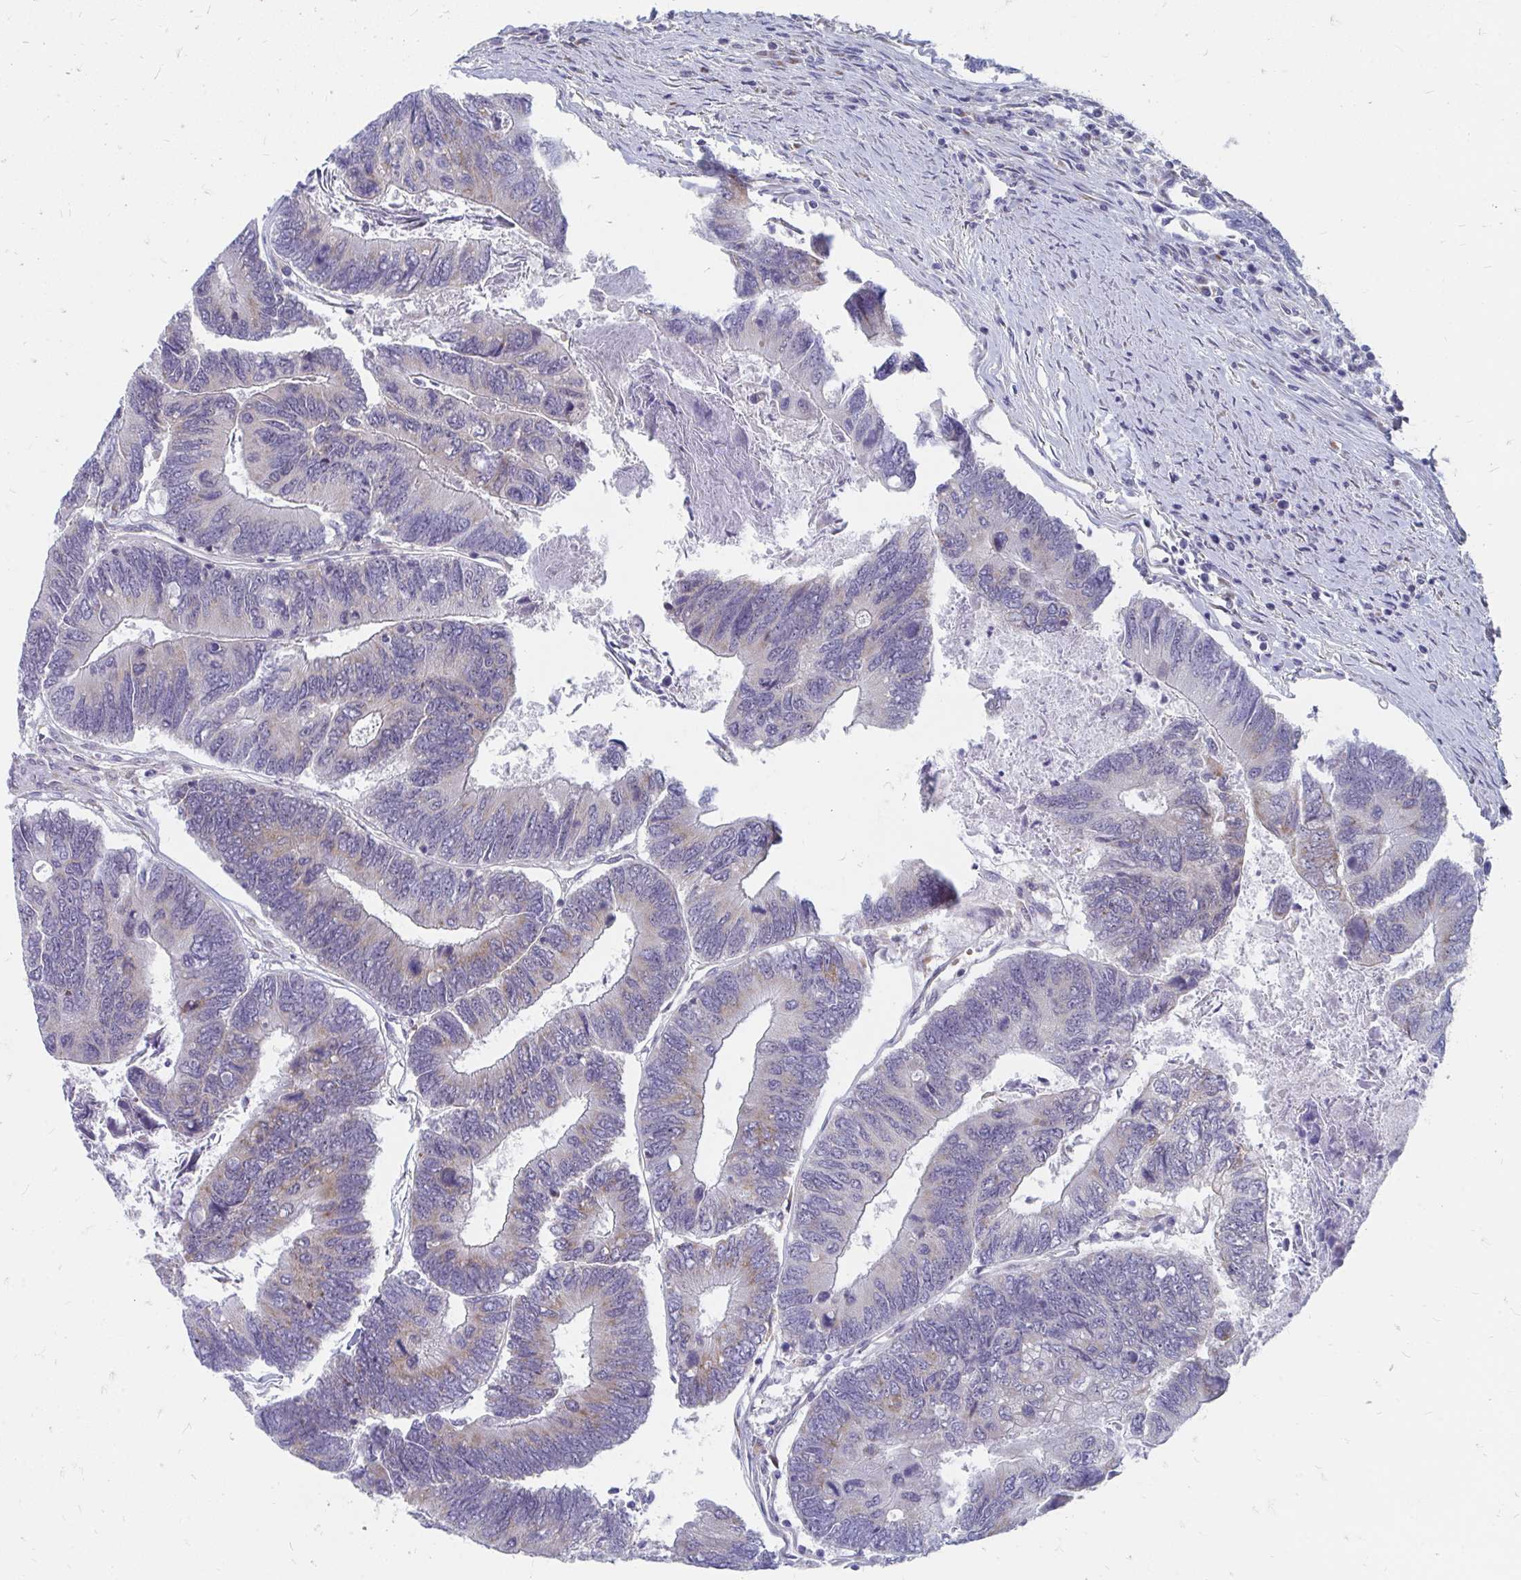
{"staining": {"intensity": "weak", "quantity": "25%-75%", "location": "cytoplasmic/membranous"}, "tissue": "colorectal cancer", "cell_type": "Tumor cells", "image_type": "cancer", "snomed": [{"axis": "morphology", "description": "Adenocarcinoma, NOS"}, {"axis": "topography", "description": "Colon"}], "caption": "Tumor cells display weak cytoplasmic/membranous expression in approximately 25%-75% of cells in colorectal adenocarcinoma.", "gene": "PABIR3", "patient": {"sex": "female", "age": 67}}